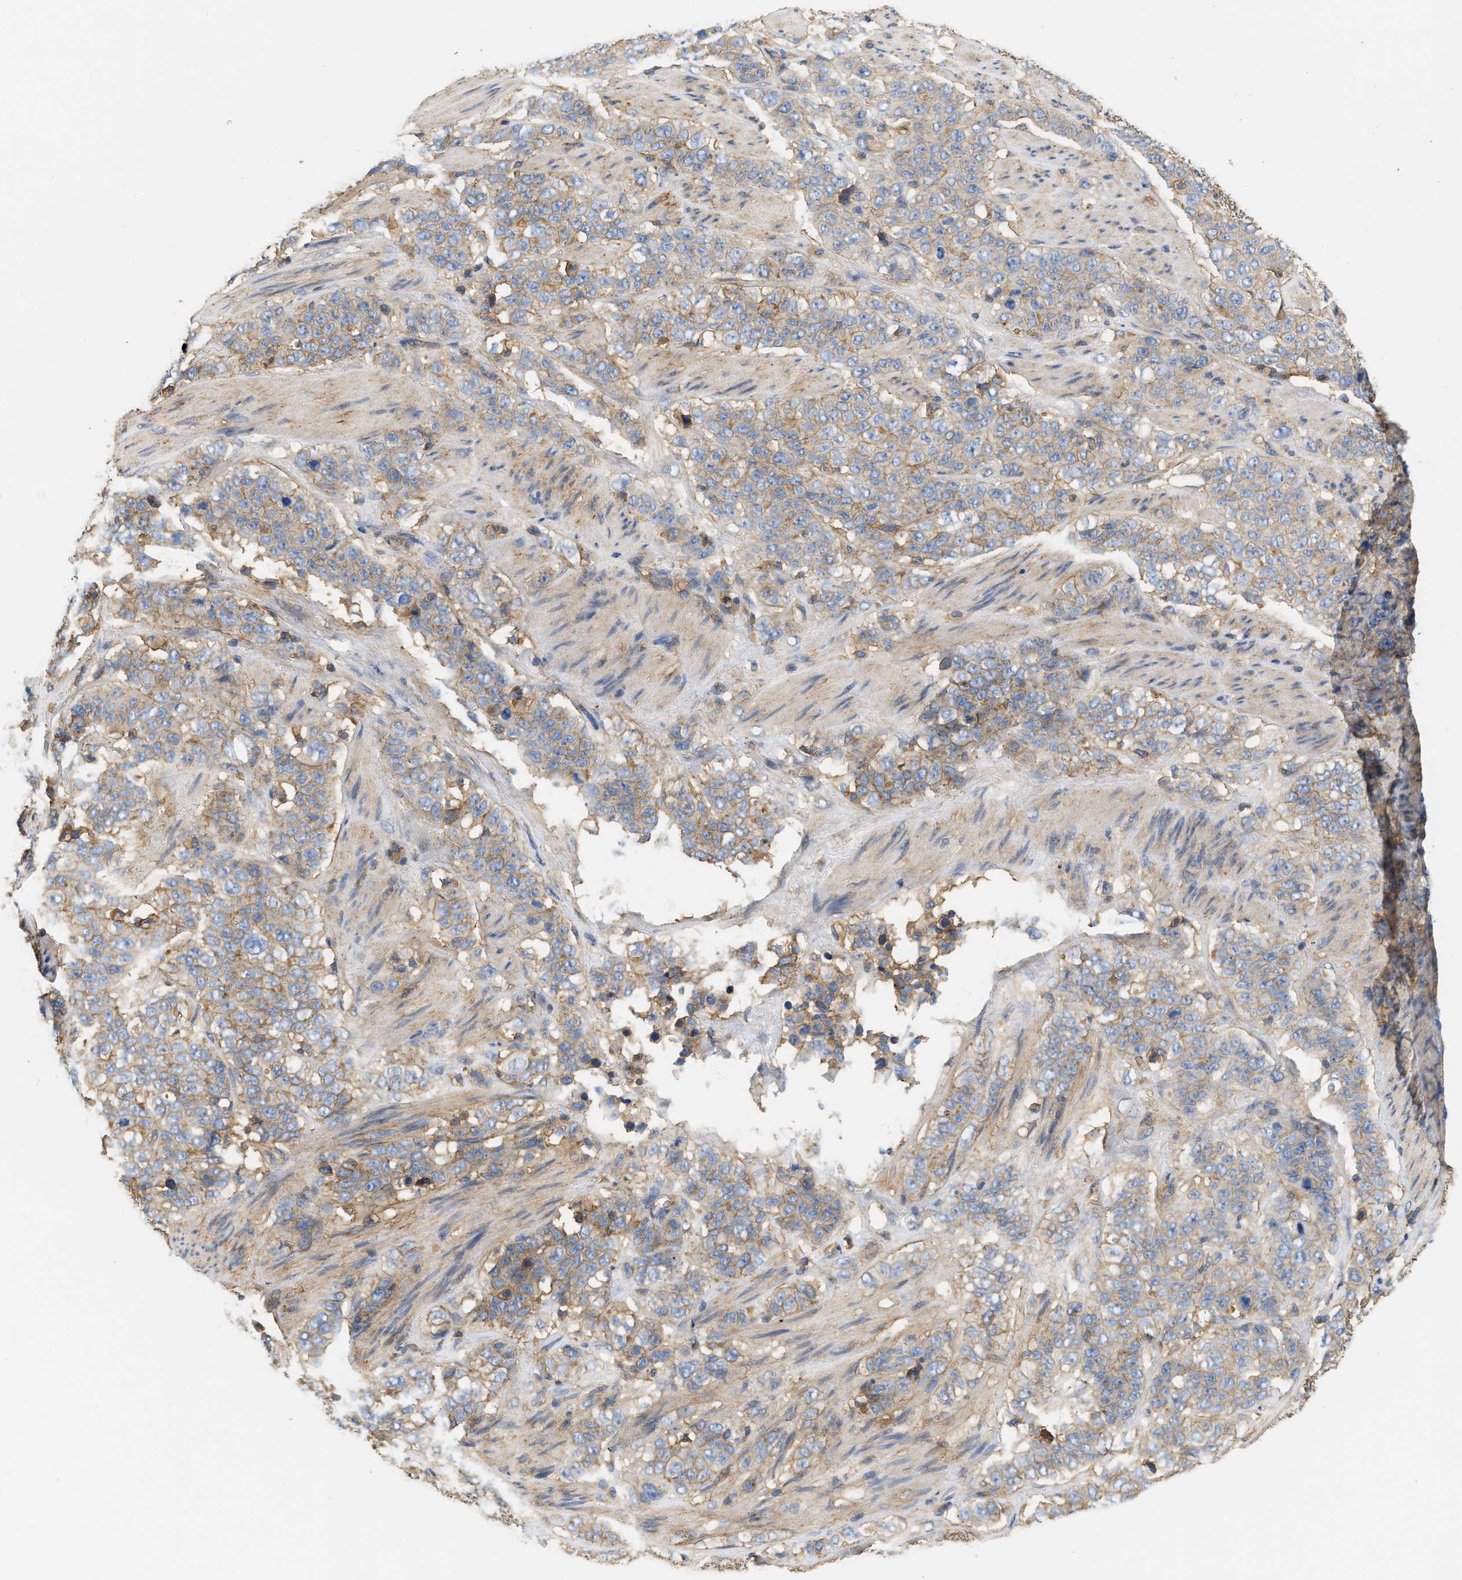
{"staining": {"intensity": "moderate", "quantity": ">75%", "location": "cytoplasmic/membranous"}, "tissue": "stomach cancer", "cell_type": "Tumor cells", "image_type": "cancer", "snomed": [{"axis": "morphology", "description": "Adenocarcinoma, NOS"}, {"axis": "topography", "description": "Stomach"}], "caption": "An image showing moderate cytoplasmic/membranous positivity in approximately >75% of tumor cells in stomach adenocarcinoma, as visualized by brown immunohistochemical staining.", "gene": "GNB4", "patient": {"sex": "male", "age": 48}}